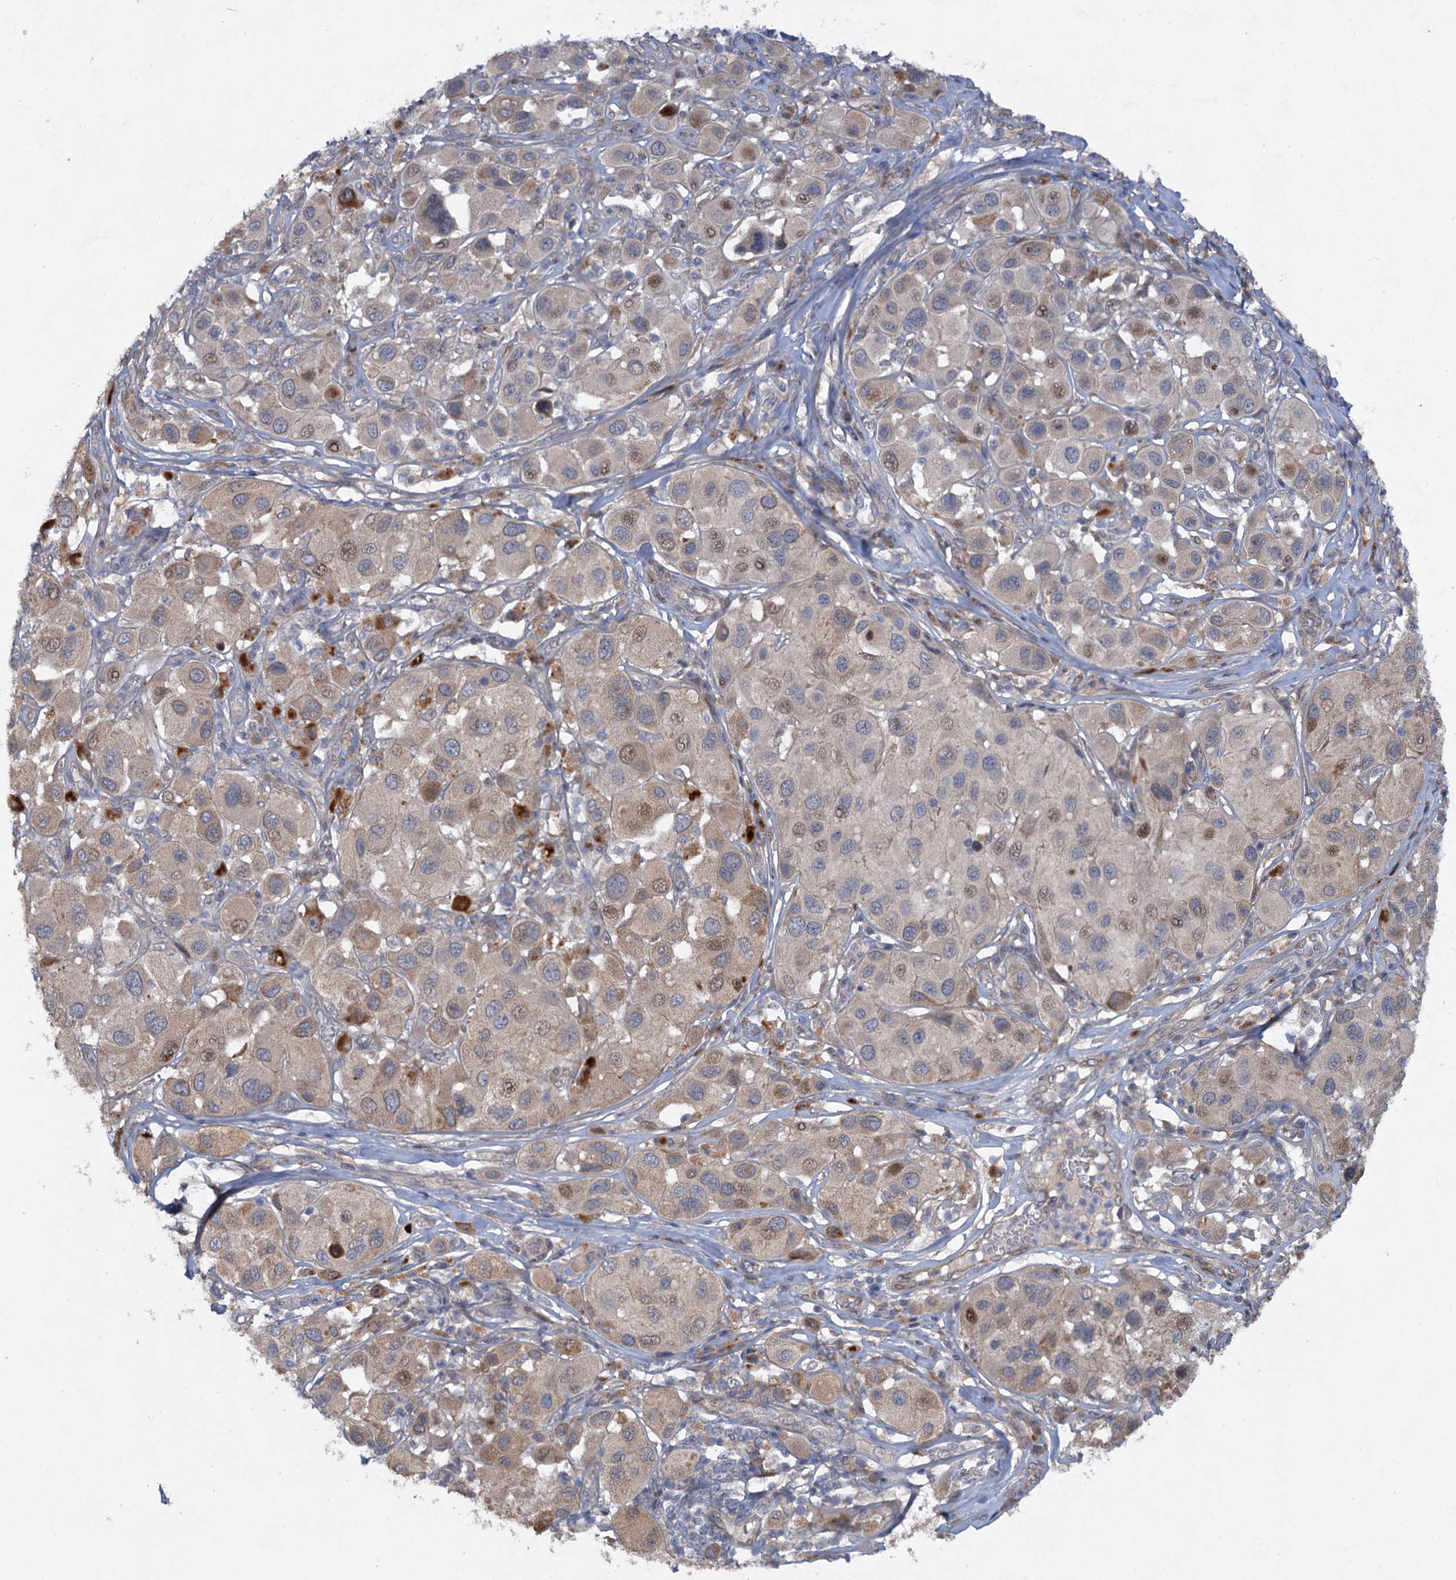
{"staining": {"intensity": "moderate", "quantity": "<25%", "location": "cytoplasmic/membranous,nuclear"}, "tissue": "melanoma", "cell_type": "Tumor cells", "image_type": "cancer", "snomed": [{"axis": "morphology", "description": "Malignant melanoma, Metastatic site"}, {"axis": "topography", "description": "Skin"}], "caption": "About <25% of tumor cells in malignant melanoma (metastatic site) show moderate cytoplasmic/membranous and nuclear protein staining as visualized by brown immunohistochemical staining.", "gene": "NUDT22", "patient": {"sex": "male", "age": 41}}